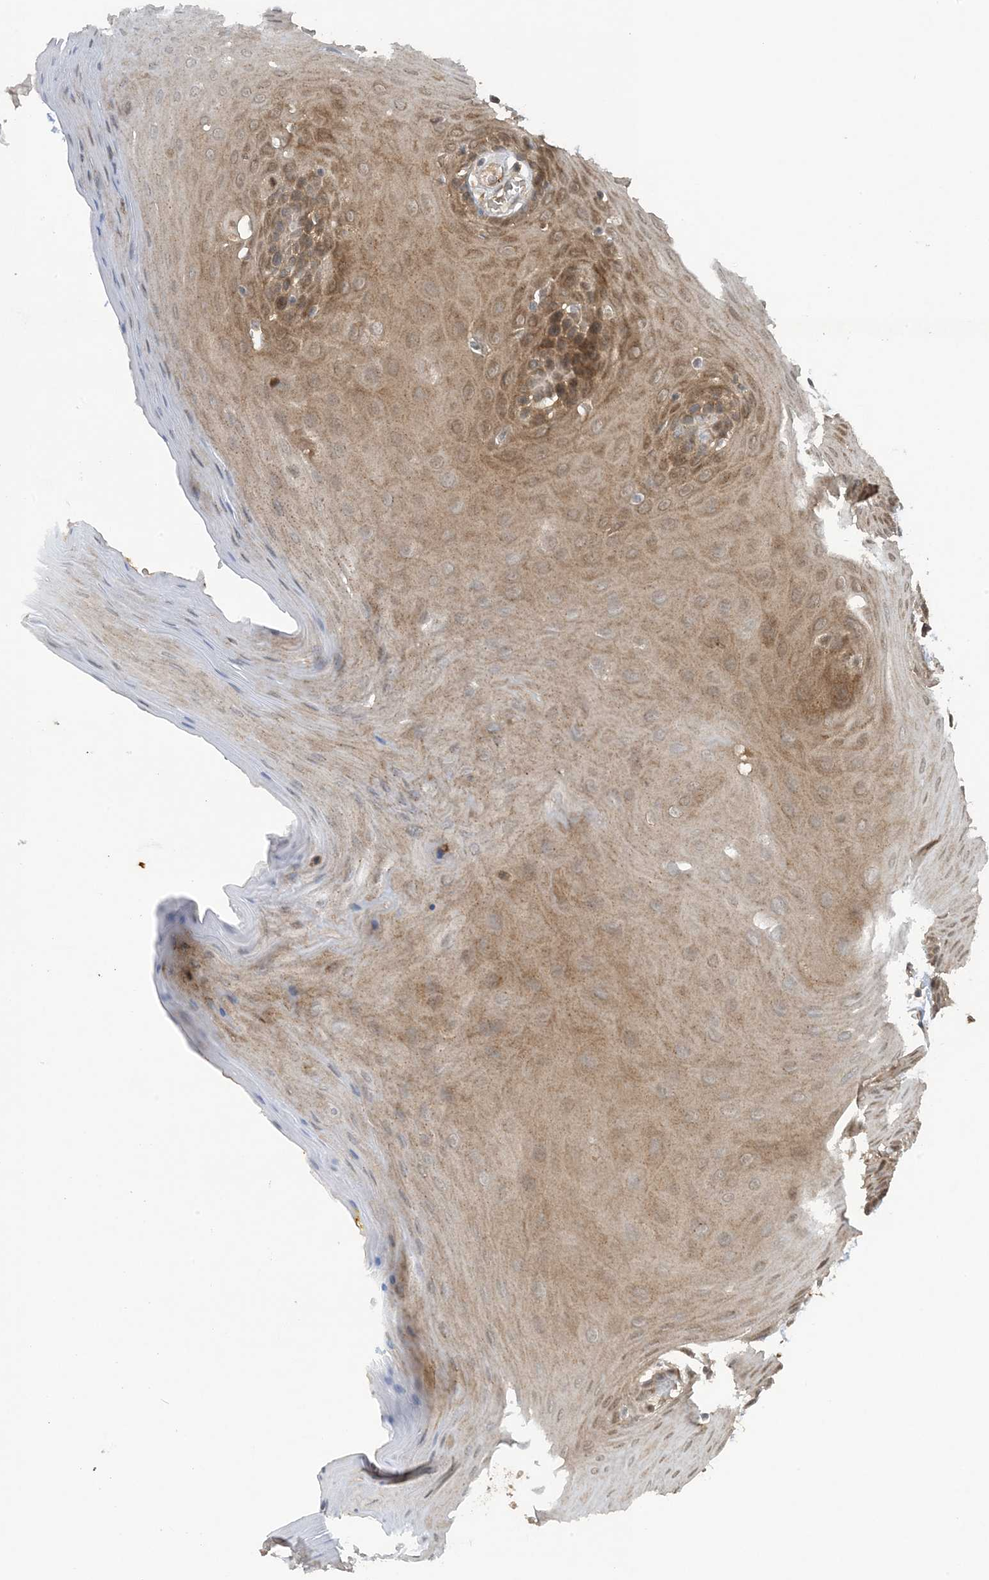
{"staining": {"intensity": "moderate", "quantity": ">75%", "location": "cytoplasmic/membranous,nuclear"}, "tissue": "oral mucosa", "cell_type": "Squamous epithelial cells", "image_type": "normal", "snomed": [{"axis": "morphology", "description": "Normal tissue, NOS"}, {"axis": "morphology", "description": "Squamous cell carcinoma, NOS"}, {"axis": "topography", "description": "Skeletal muscle"}, {"axis": "topography", "description": "Oral tissue"}, {"axis": "topography", "description": "Salivary gland"}, {"axis": "topography", "description": "Head-Neck"}], "caption": "Protein analysis of benign oral mucosa shows moderate cytoplasmic/membranous,nuclear positivity in about >75% of squamous epithelial cells.", "gene": "STAM2", "patient": {"sex": "male", "age": 54}}